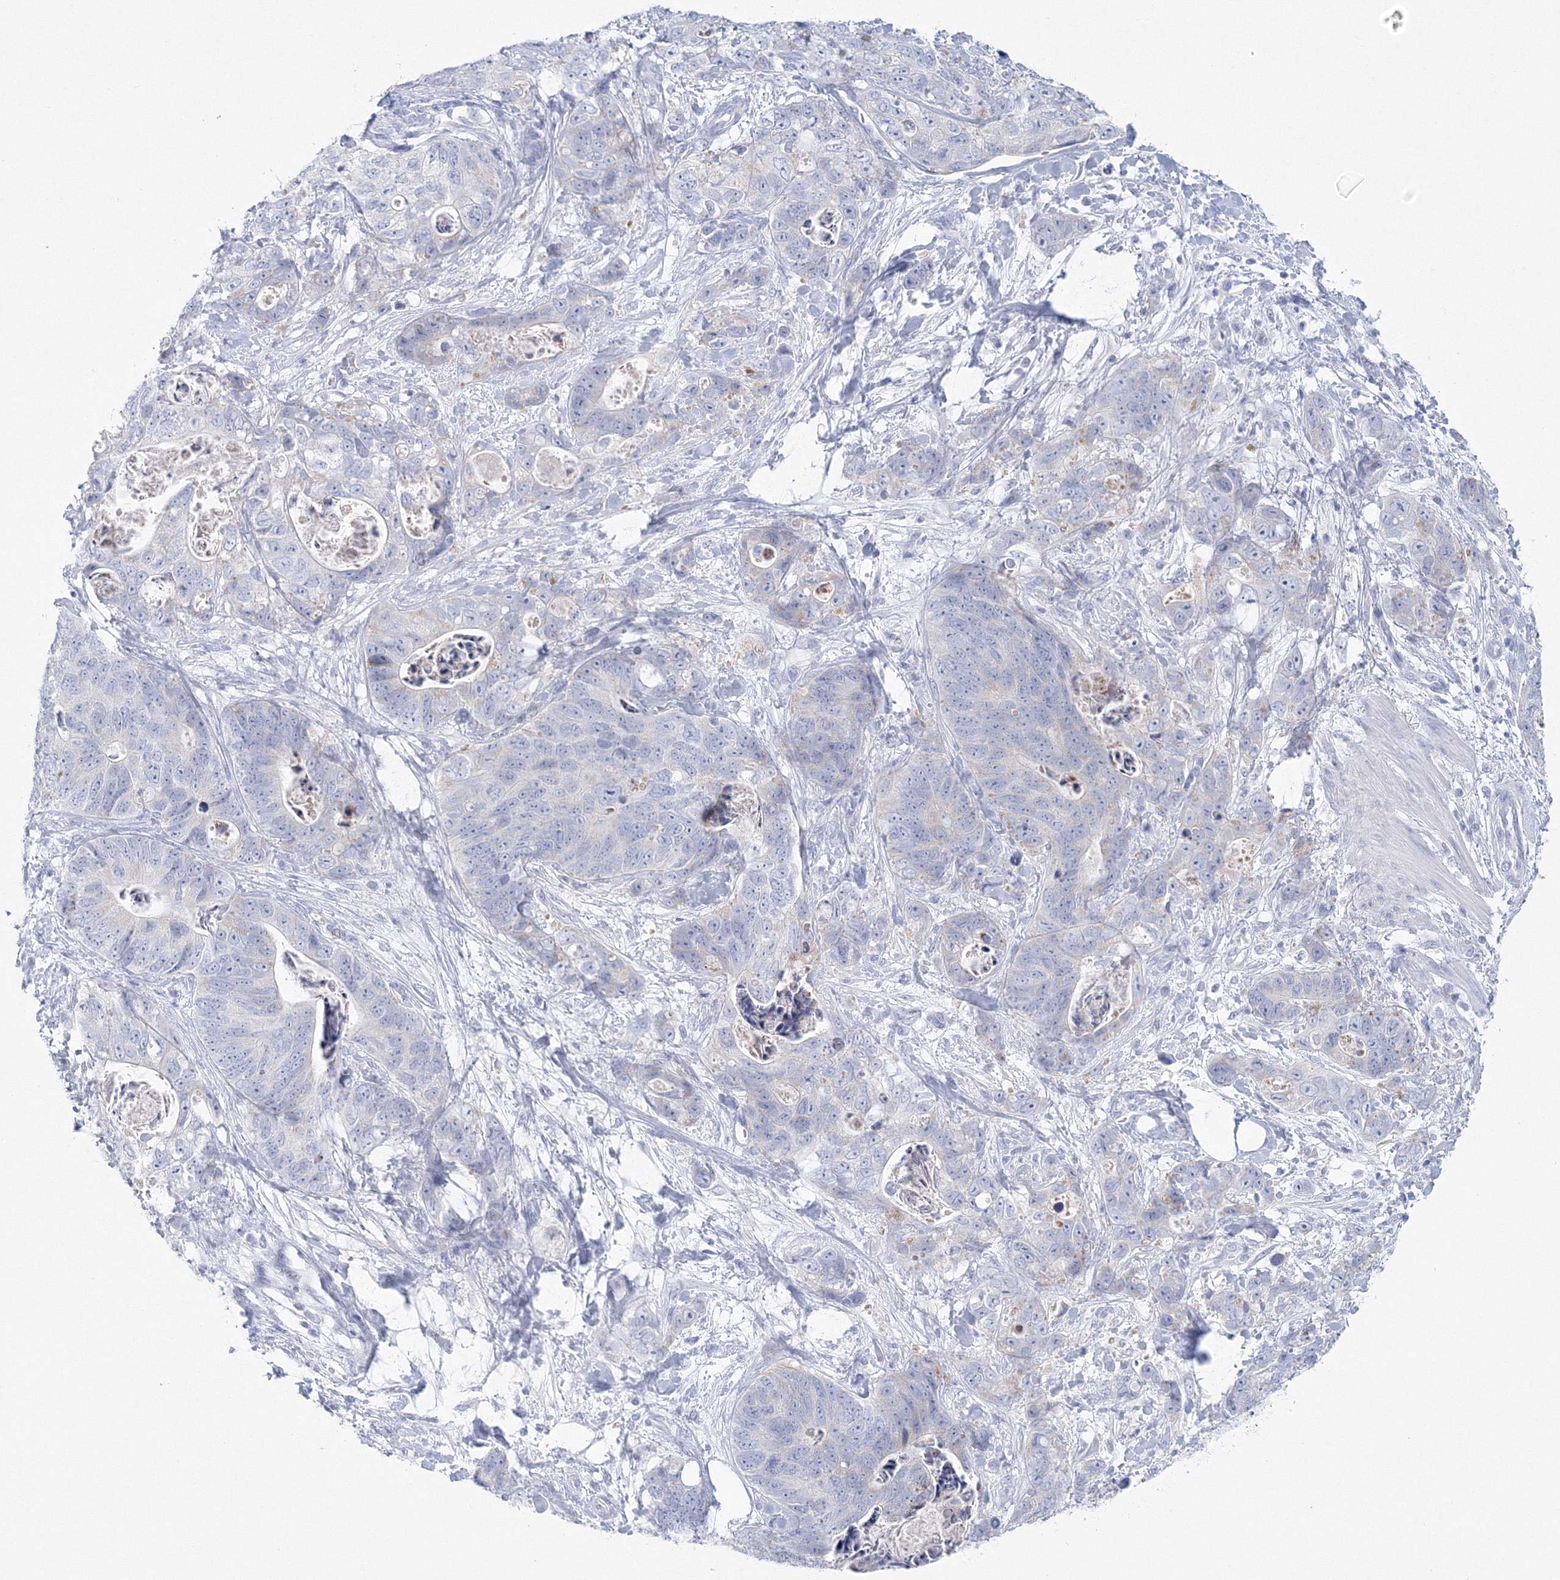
{"staining": {"intensity": "negative", "quantity": "none", "location": "none"}, "tissue": "stomach cancer", "cell_type": "Tumor cells", "image_type": "cancer", "snomed": [{"axis": "morphology", "description": "Normal tissue, NOS"}, {"axis": "morphology", "description": "Adenocarcinoma, NOS"}, {"axis": "topography", "description": "Stomach"}], "caption": "The immunohistochemistry image has no significant expression in tumor cells of stomach cancer (adenocarcinoma) tissue.", "gene": "NIPAL1", "patient": {"sex": "female", "age": 89}}